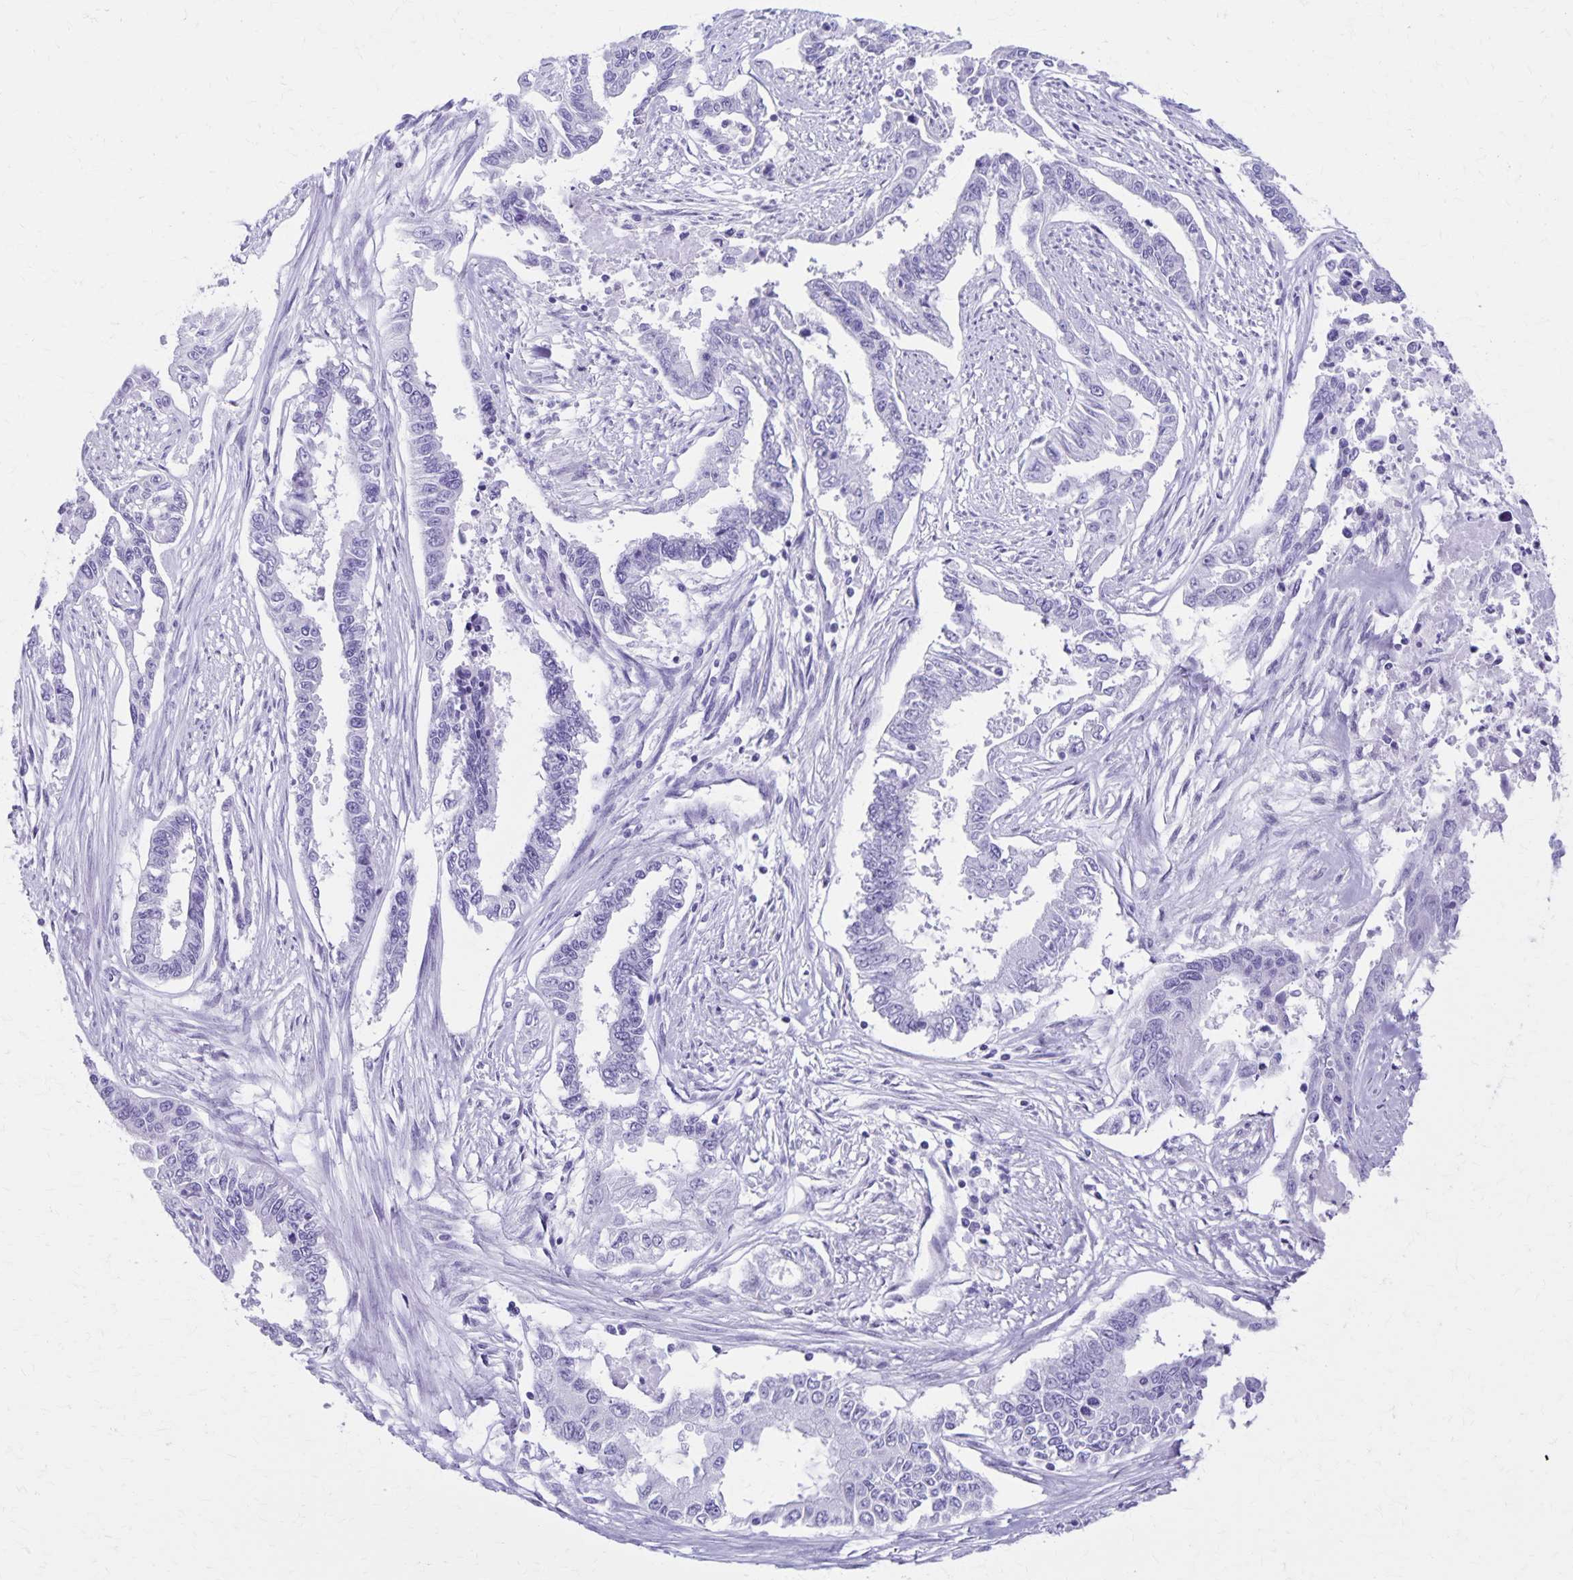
{"staining": {"intensity": "negative", "quantity": "none", "location": "none"}, "tissue": "endometrial cancer", "cell_type": "Tumor cells", "image_type": "cancer", "snomed": [{"axis": "morphology", "description": "Adenocarcinoma, NOS"}, {"axis": "topography", "description": "Uterus"}], "caption": "This is an IHC histopathology image of human endometrial cancer. There is no staining in tumor cells.", "gene": "DEFA5", "patient": {"sex": "female", "age": 59}}